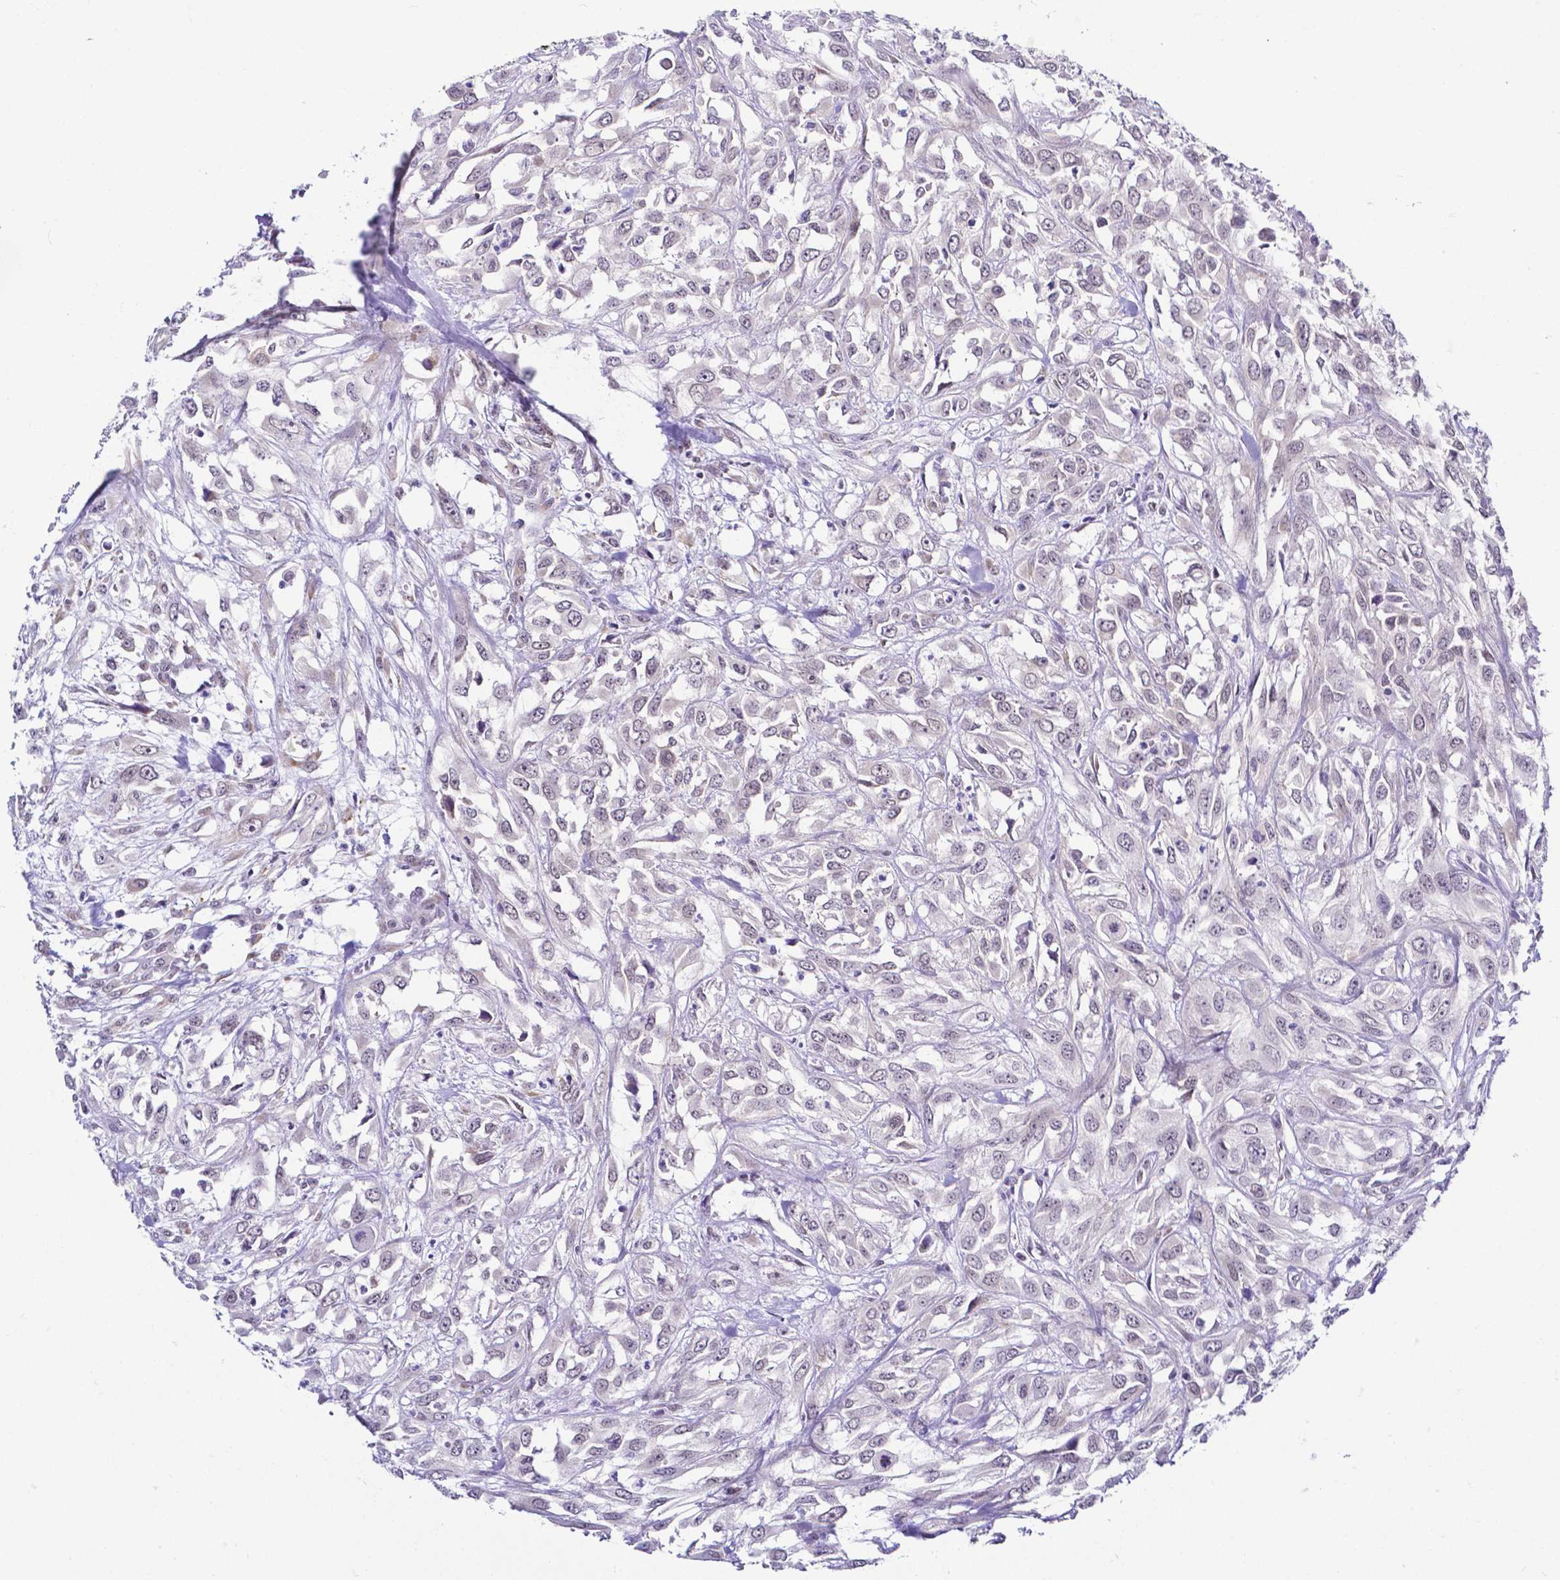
{"staining": {"intensity": "weak", "quantity": "<25%", "location": "cytoplasmic/membranous,nuclear"}, "tissue": "urothelial cancer", "cell_type": "Tumor cells", "image_type": "cancer", "snomed": [{"axis": "morphology", "description": "Urothelial carcinoma, High grade"}, {"axis": "topography", "description": "Urinary bladder"}], "caption": "There is no significant positivity in tumor cells of urothelial cancer.", "gene": "FAM83G", "patient": {"sex": "male", "age": 67}}